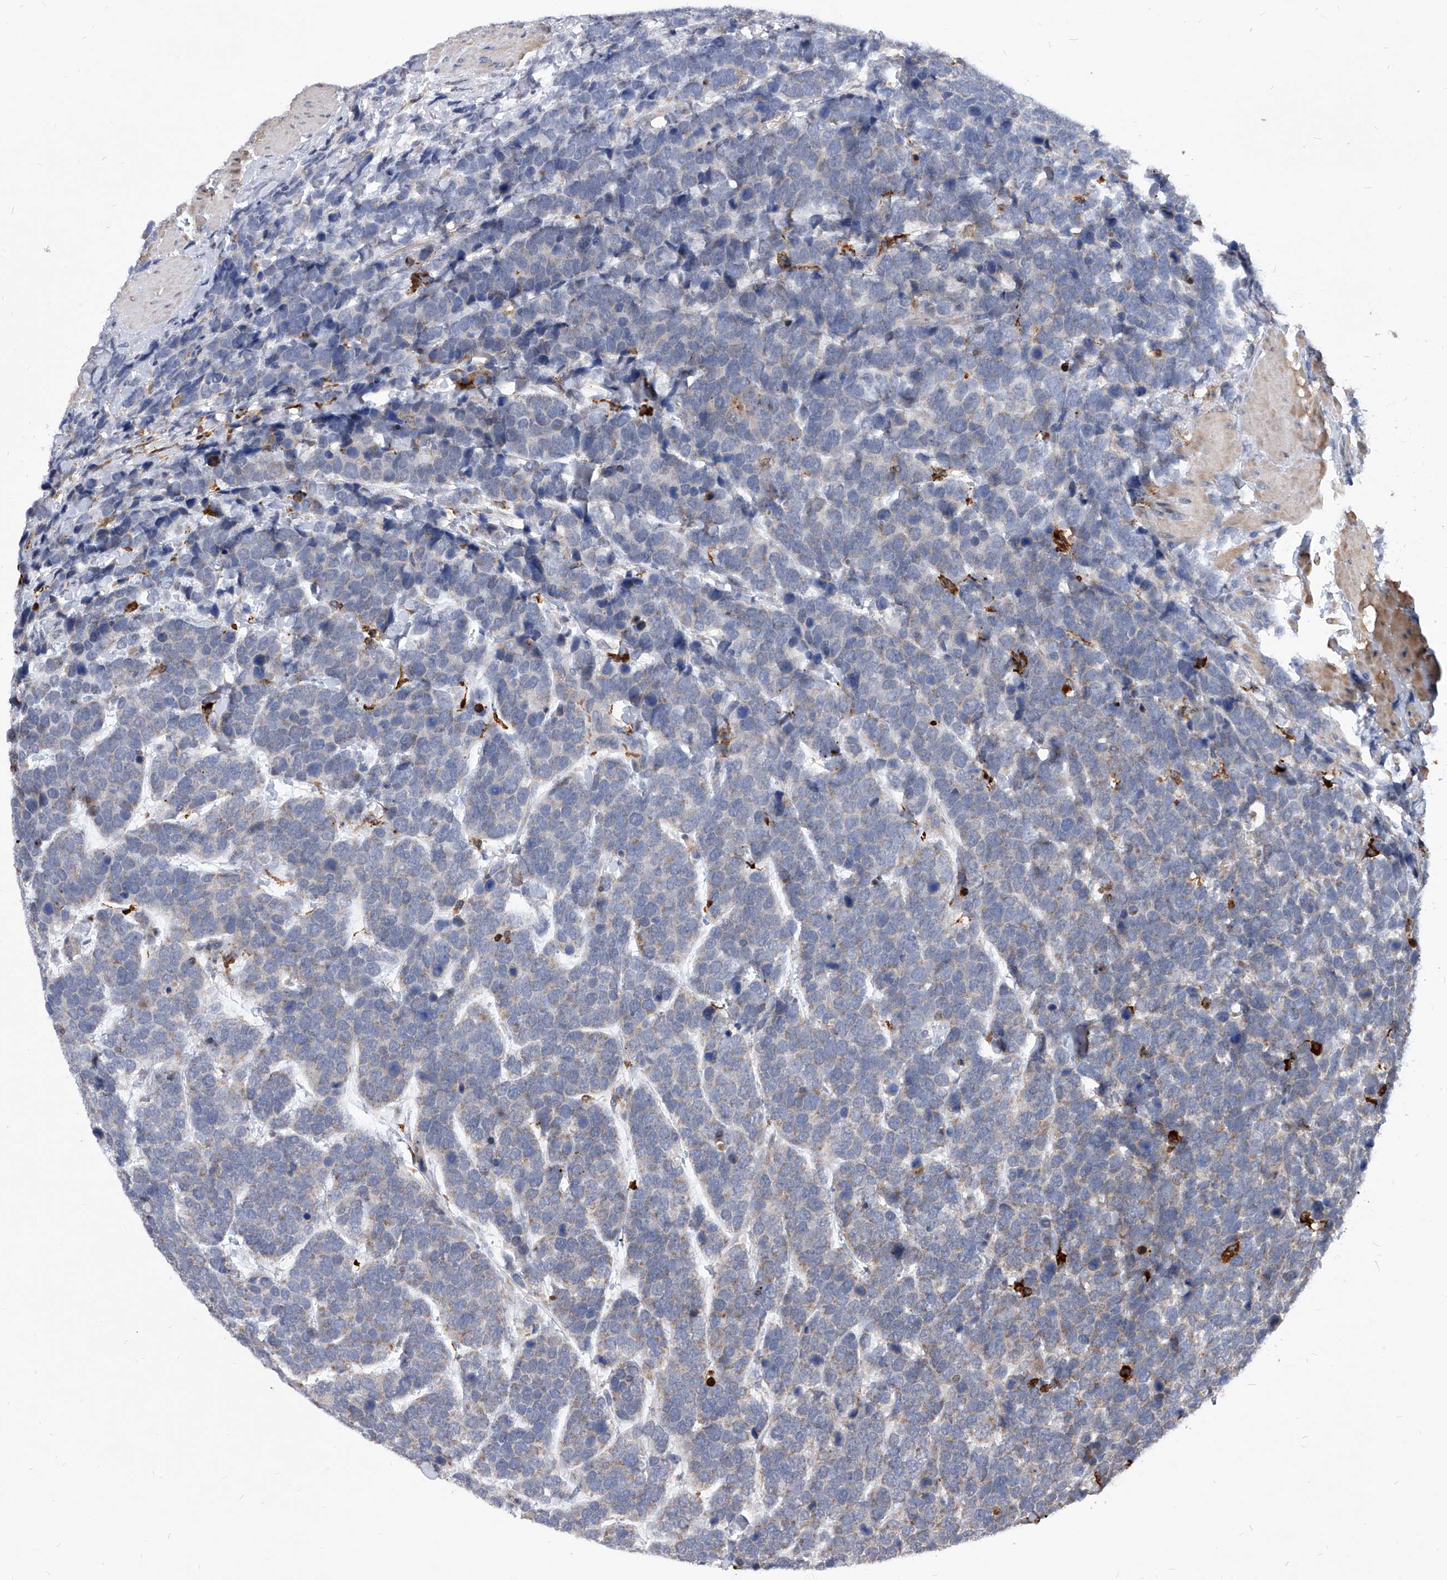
{"staining": {"intensity": "weak", "quantity": "<25%", "location": "cytoplasmic/membranous"}, "tissue": "urothelial cancer", "cell_type": "Tumor cells", "image_type": "cancer", "snomed": [{"axis": "morphology", "description": "Urothelial carcinoma, High grade"}, {"axis": "topography", "description": "Urinary bladder"}], "caption": "Immunohistochemical staining of human urothelial cancer shows no significant expression in tumor cells.", "gene": "SOBP", "patient": {"sex": "female", "age": 82}}